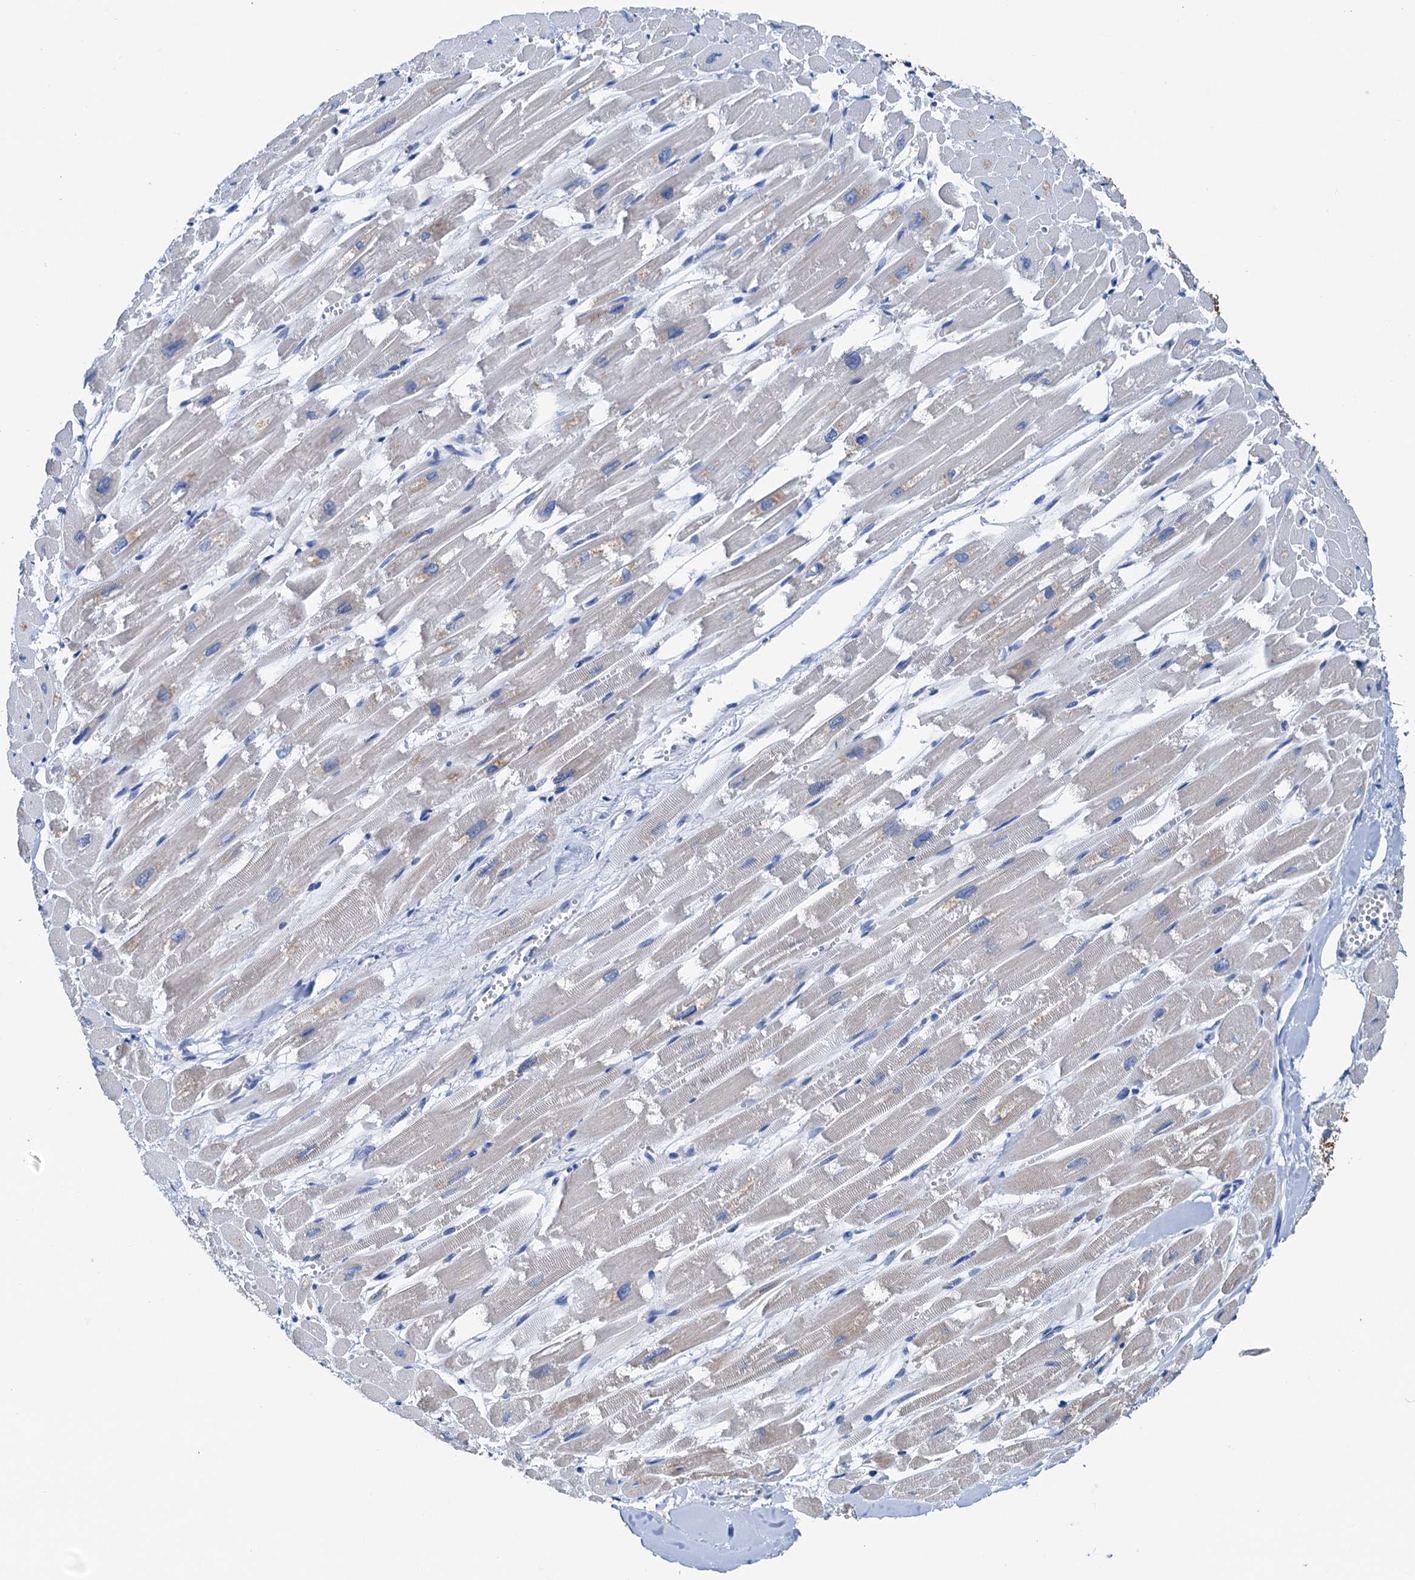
{"staining": {"intensity": "negative", "quantity": "none", "location": "none"}, "tissue": "heart muscle", "cell_type": "Cardiomyocytes", "image_type": "normal", "snomed": [{"axis": "morphology", "description": "Normal tissue, NOS"}, {"axis": "topography", "description": "Heart"}], "caption": "This micrograph is of unremarkable heart muscle stained with IHC to label a protein in brown with the nuclei are counter-stained blue. There is no staining in cardiomyocytes. Brightfield microscopy of immunohistochemistry stained with DAB (brown) and hematoxylin (blue), captured at high magnification.", "gene": "KNDC1", "patient": {"sex": "male", "age": 54}}